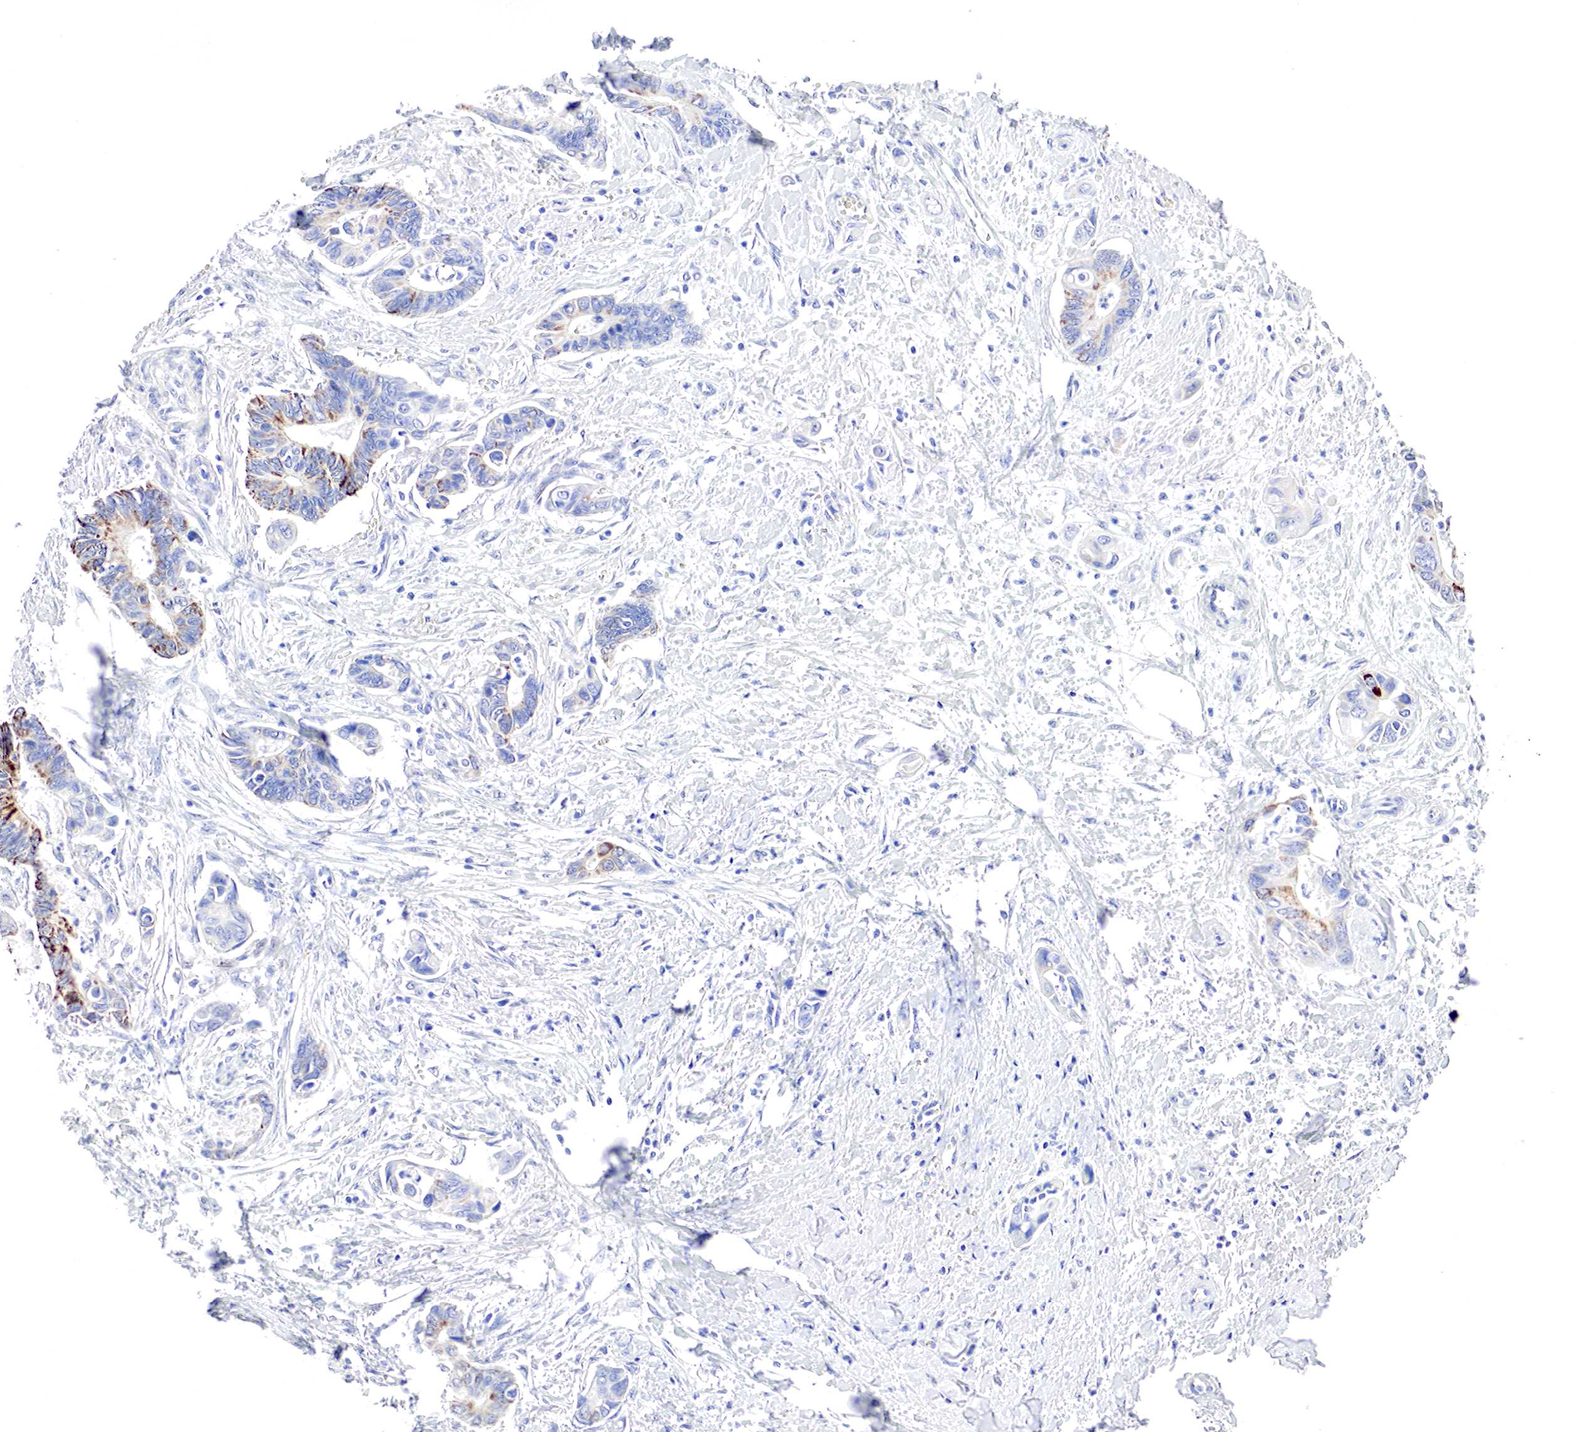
{"staining": {"intensity": "strong", "quantity": "25%-75%", "location": "cytoplasmic/membranous"}, "tissue": "pancreatic cancer", "cell_type": "Tumor cells", "image_type": "cancer", "snomed": [{"axis": "morphology", "description": "Adenocarcinoma, NOS"}, {"axis": "topography", "description": "Pancreas"}], "caption": "Immunohistochemical staining of human pancreatic cancer (adenocarcinoma) demonstrates high levels of strong cytoplasmic/membranous expression in approximately 25%-75% of tumor cells.", "gene": "OTC", "patient": {"sex": "female", "age": 70}}